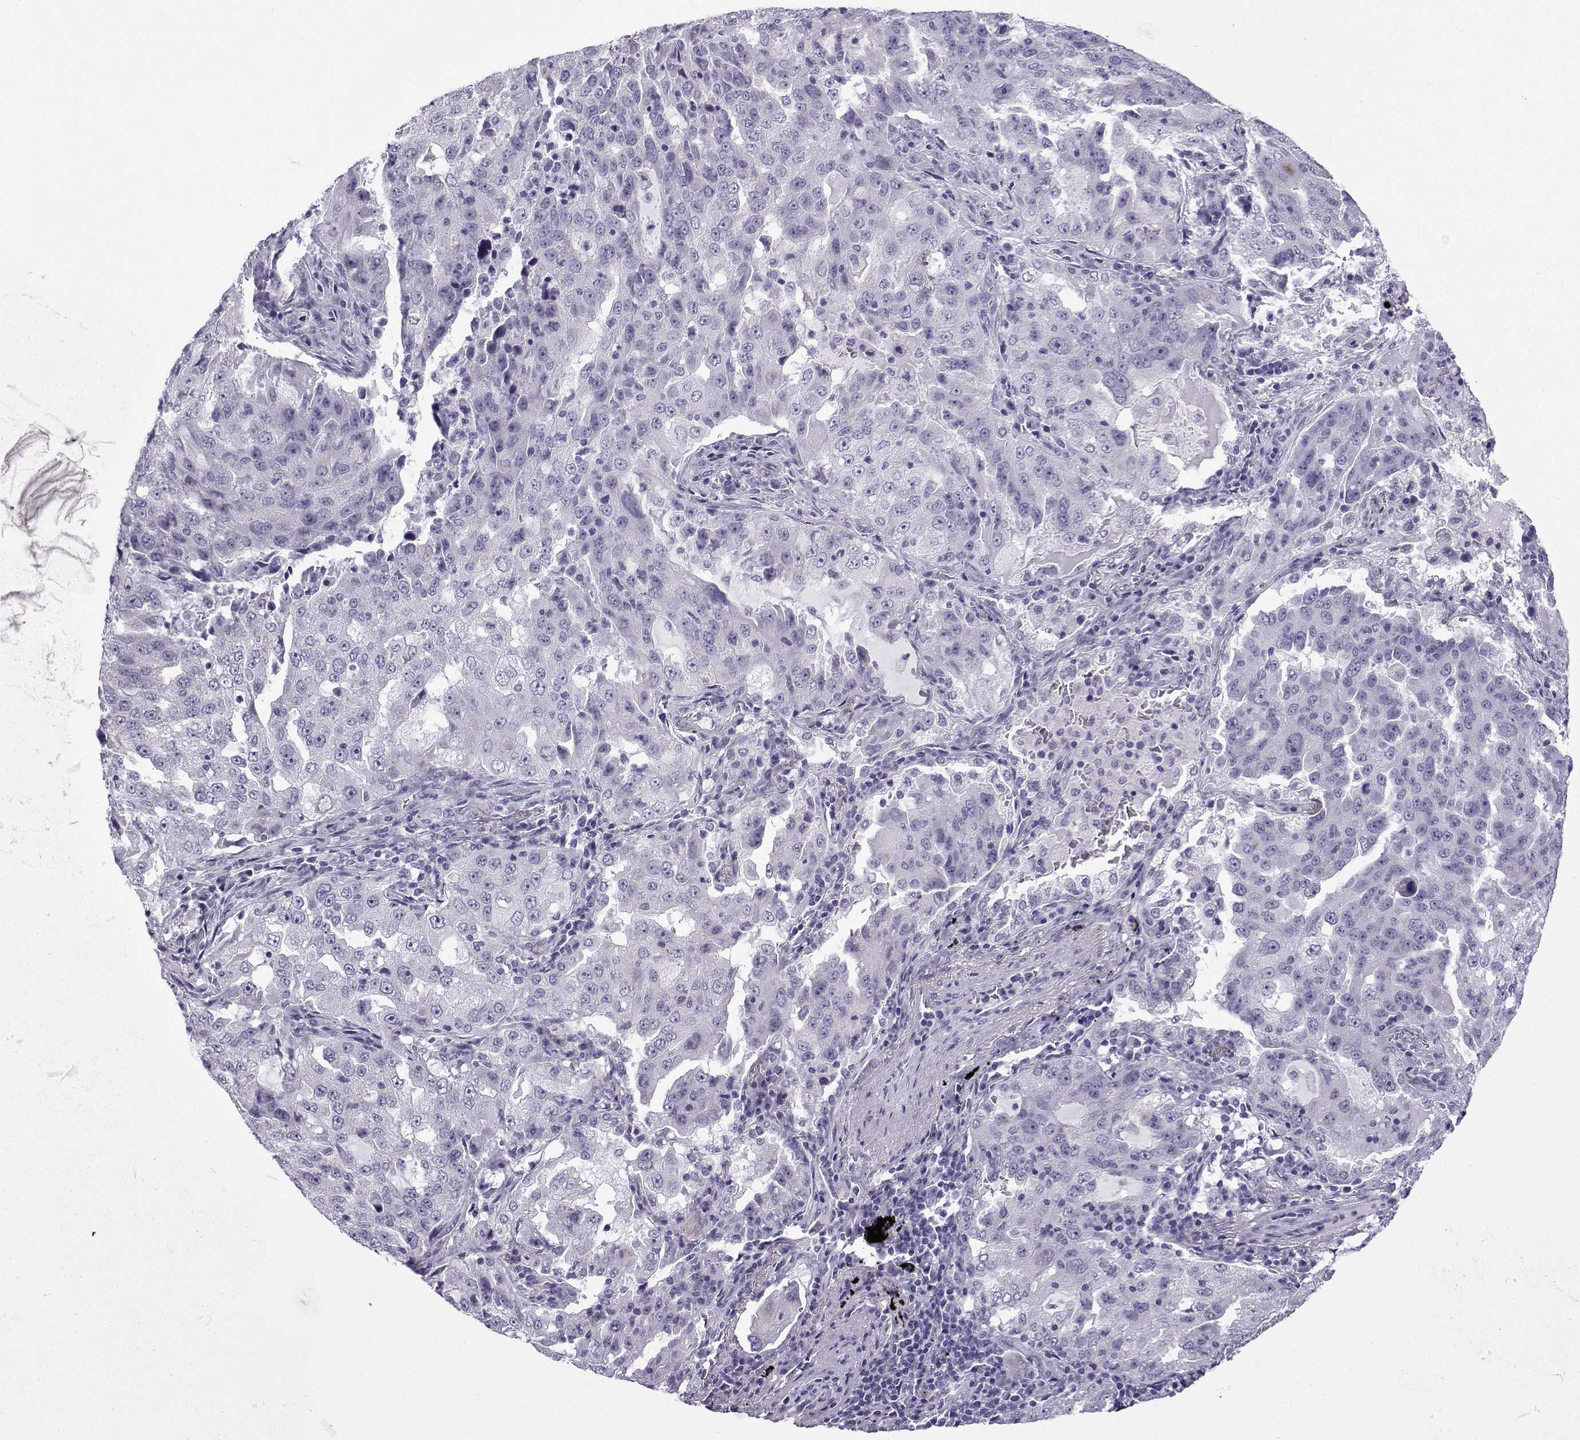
{"staining": {"intensity": "negative", "quantity": "none", "location": "none"}, "tissue": "lung cancer", "cell_type": "Tumor cells", "image_type": "cancer", "snomed": [{"axis": "morphology", "description": "Adenocarcinoma, NOS"}, {"axis": "topography", "description": "Lung"}], "caption": "Lung cancer (adenocarcinoma) was stained to show a protein in brown. There is no significant positivity in tumor cells.", "gene": "ACRBP", "patient": {"sex": "female", "age": 61}}